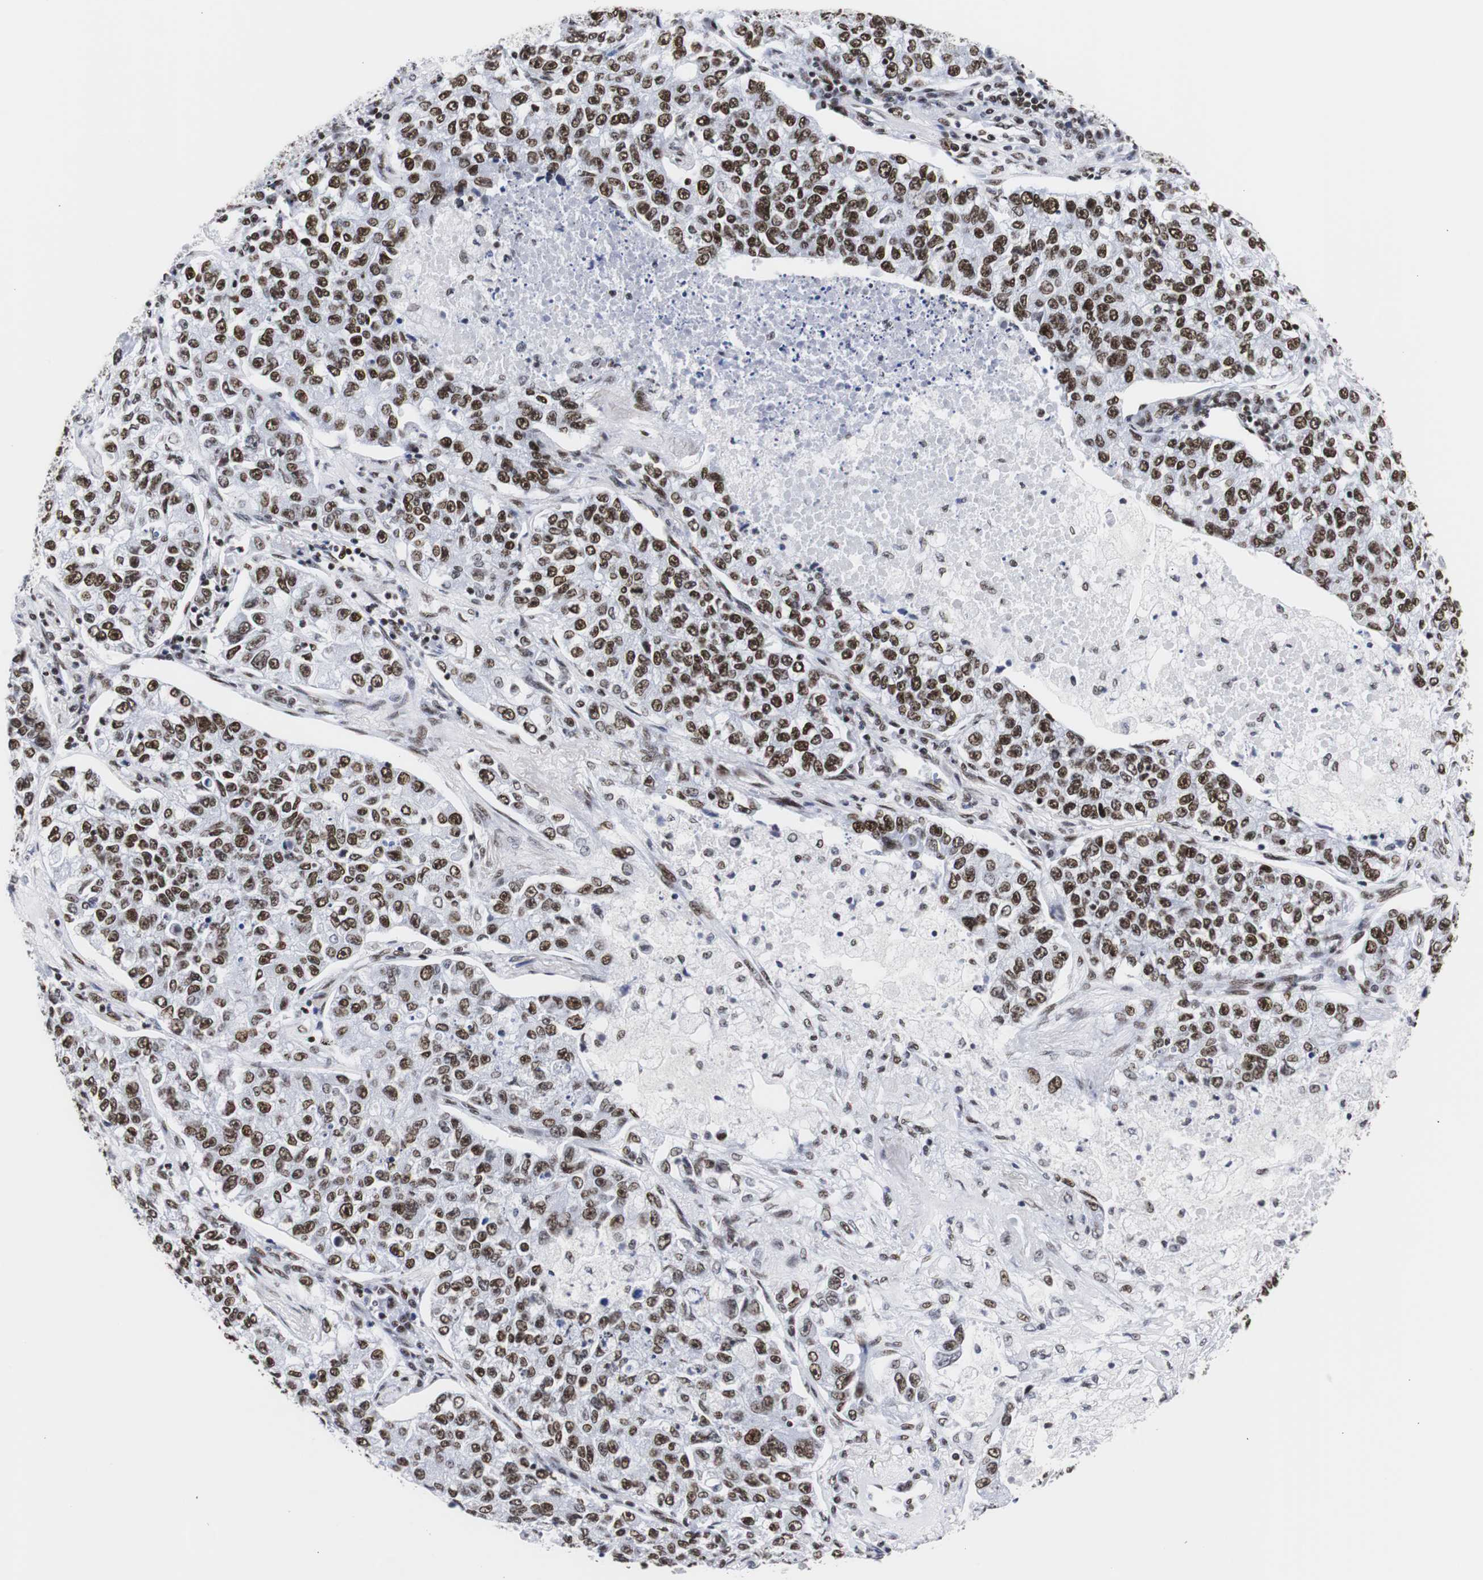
{"staining": {"intensity": "strong", "quantity": ">75%", "location": "nuclear"}, "tissue": "lung cancer", "cell_type": "Tumor cells", "image_type": "cancer", "snomed": [{"axis": "morphology", "description": "Adenocarcinoma, NOS"}, {"axis": "topography", "description": "Lung"}], "caption": "The image exhibits immunohistochemical staining of lung cancer. There is strong nuclear staining is seen in approximately >75% of tumor cells.", "gene": "HNRNPH2", "patient": {"sex": "male", "age": 49}}